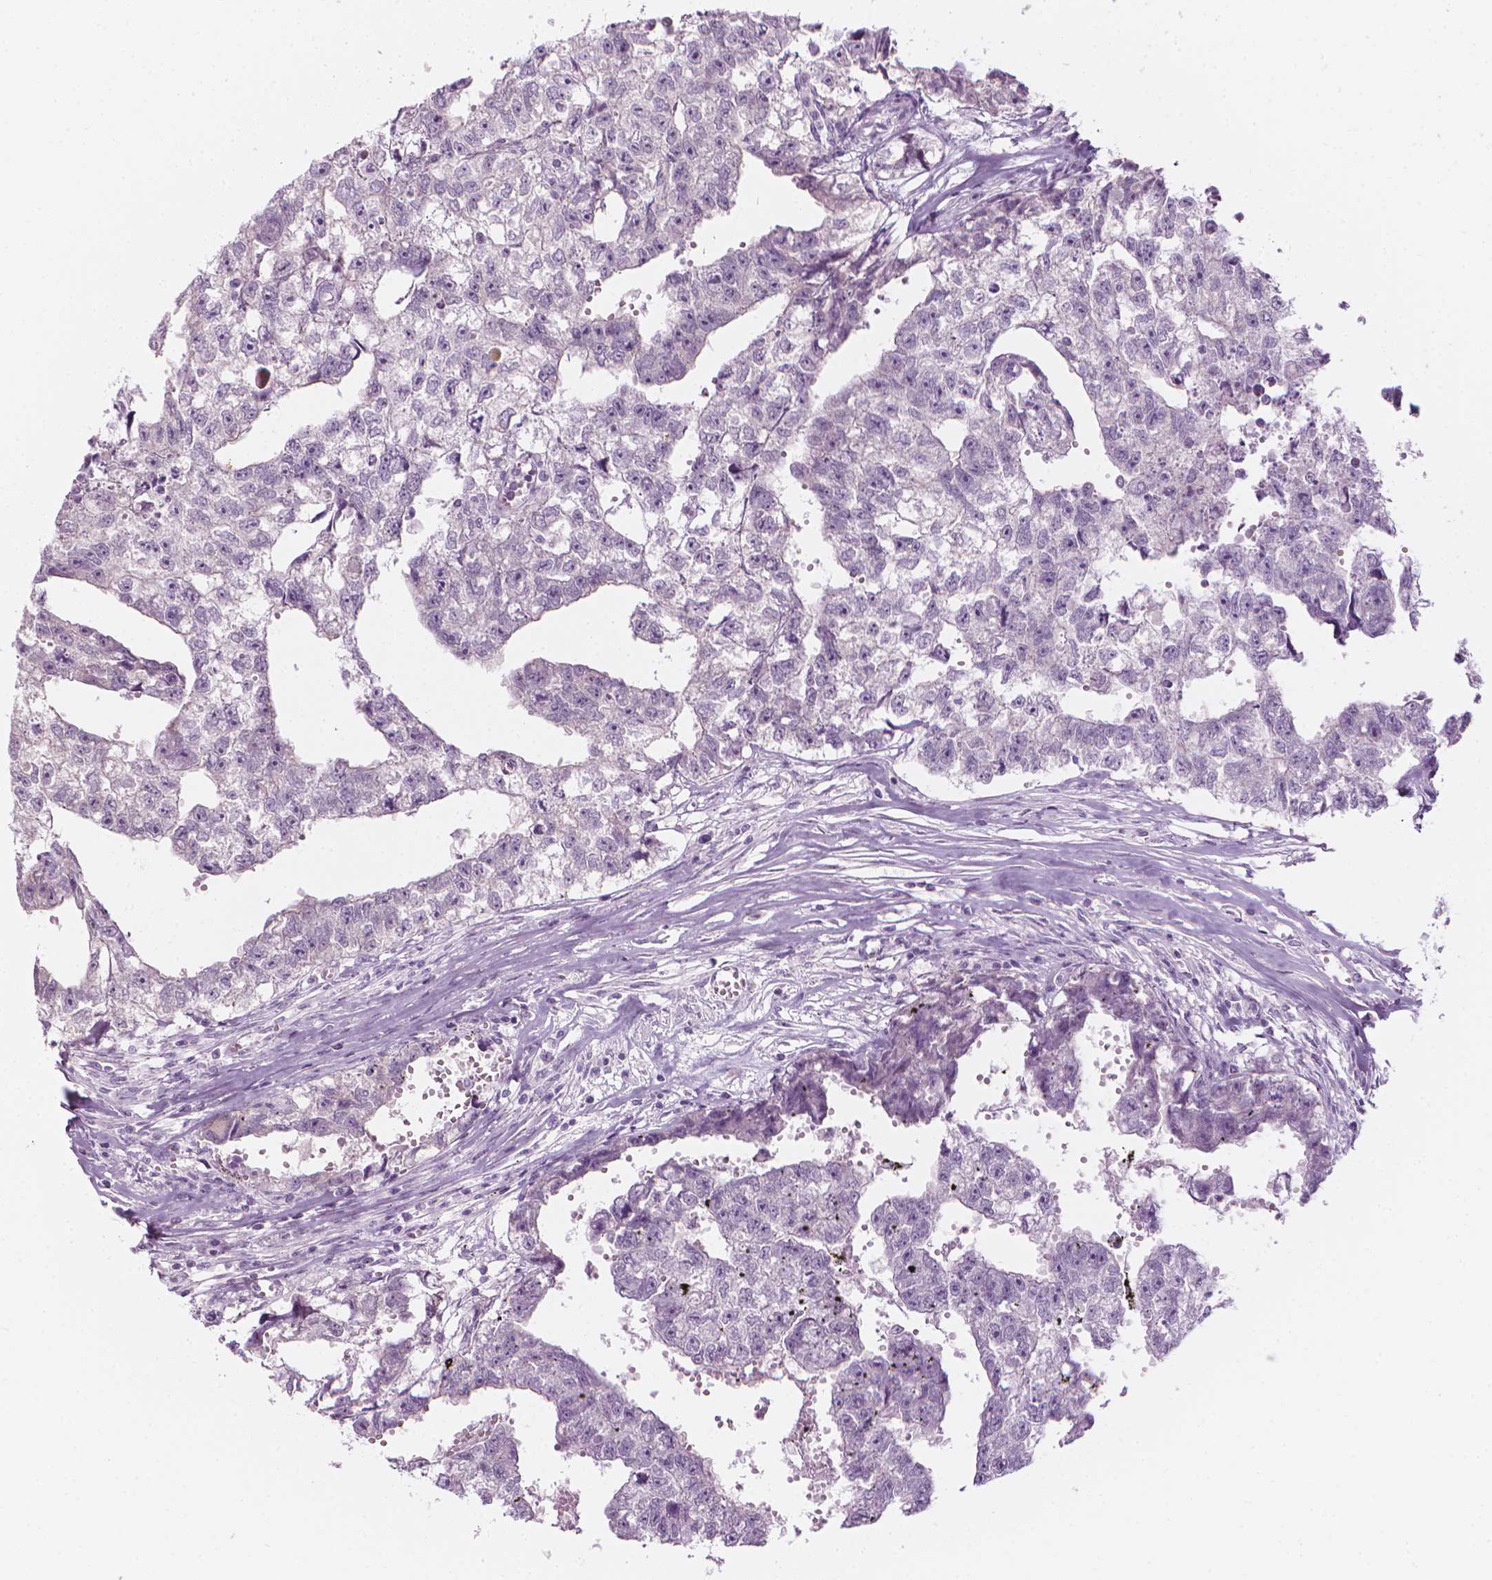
{"staining": {"intensity": "negative", "quantity": "none", "location": "none"}, "tissue": "testis cancer", "cell_type": "Tumor cells", "image_type": "cancer", "snomed": [{"axis": "morphology", "description": "Carcinoma, Embryonal, NOS"}, {"axis": "morphology", "description": "Teratoma, malignant, NOS"}, {"axis": "topography", "description": "Testis"}], "caption": "Human testis cancer (embryonal carcinoma) stained for a protein using immunohistochemistry (IHC) reveals no positivity in tumor cells.", "gene": "SHMT1", "patient": {"sex": "male", "age": 44}}